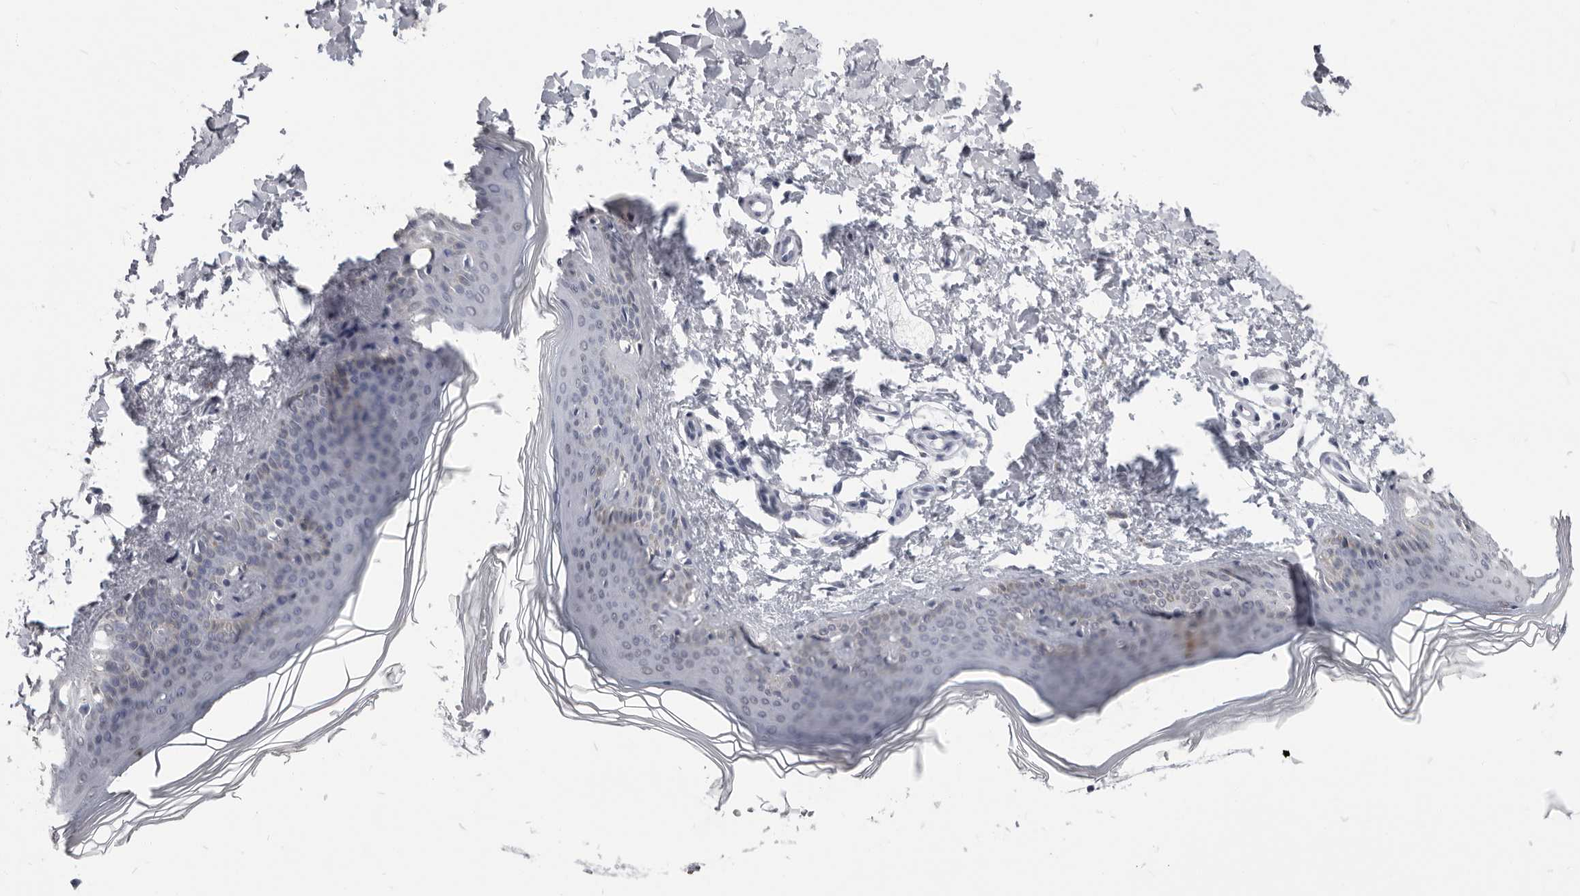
{"staining": {"intensity": "negative", "quantity": "none", "location": "none"}, "tissue": "skin", "cell_type": "Fibroblasts", "image_type": "normal", "snomed": [{"axis": "morphology", "description": "Normal tissue, NOS"}, {"axis": "topography", "description": "Skin"}], "caption": "Protein analysis of unremarkable skin exhibits no significant expression in fibroblasts.", "gene": "HEPACAM", "patient": {"sex": "female", "age": 27}}